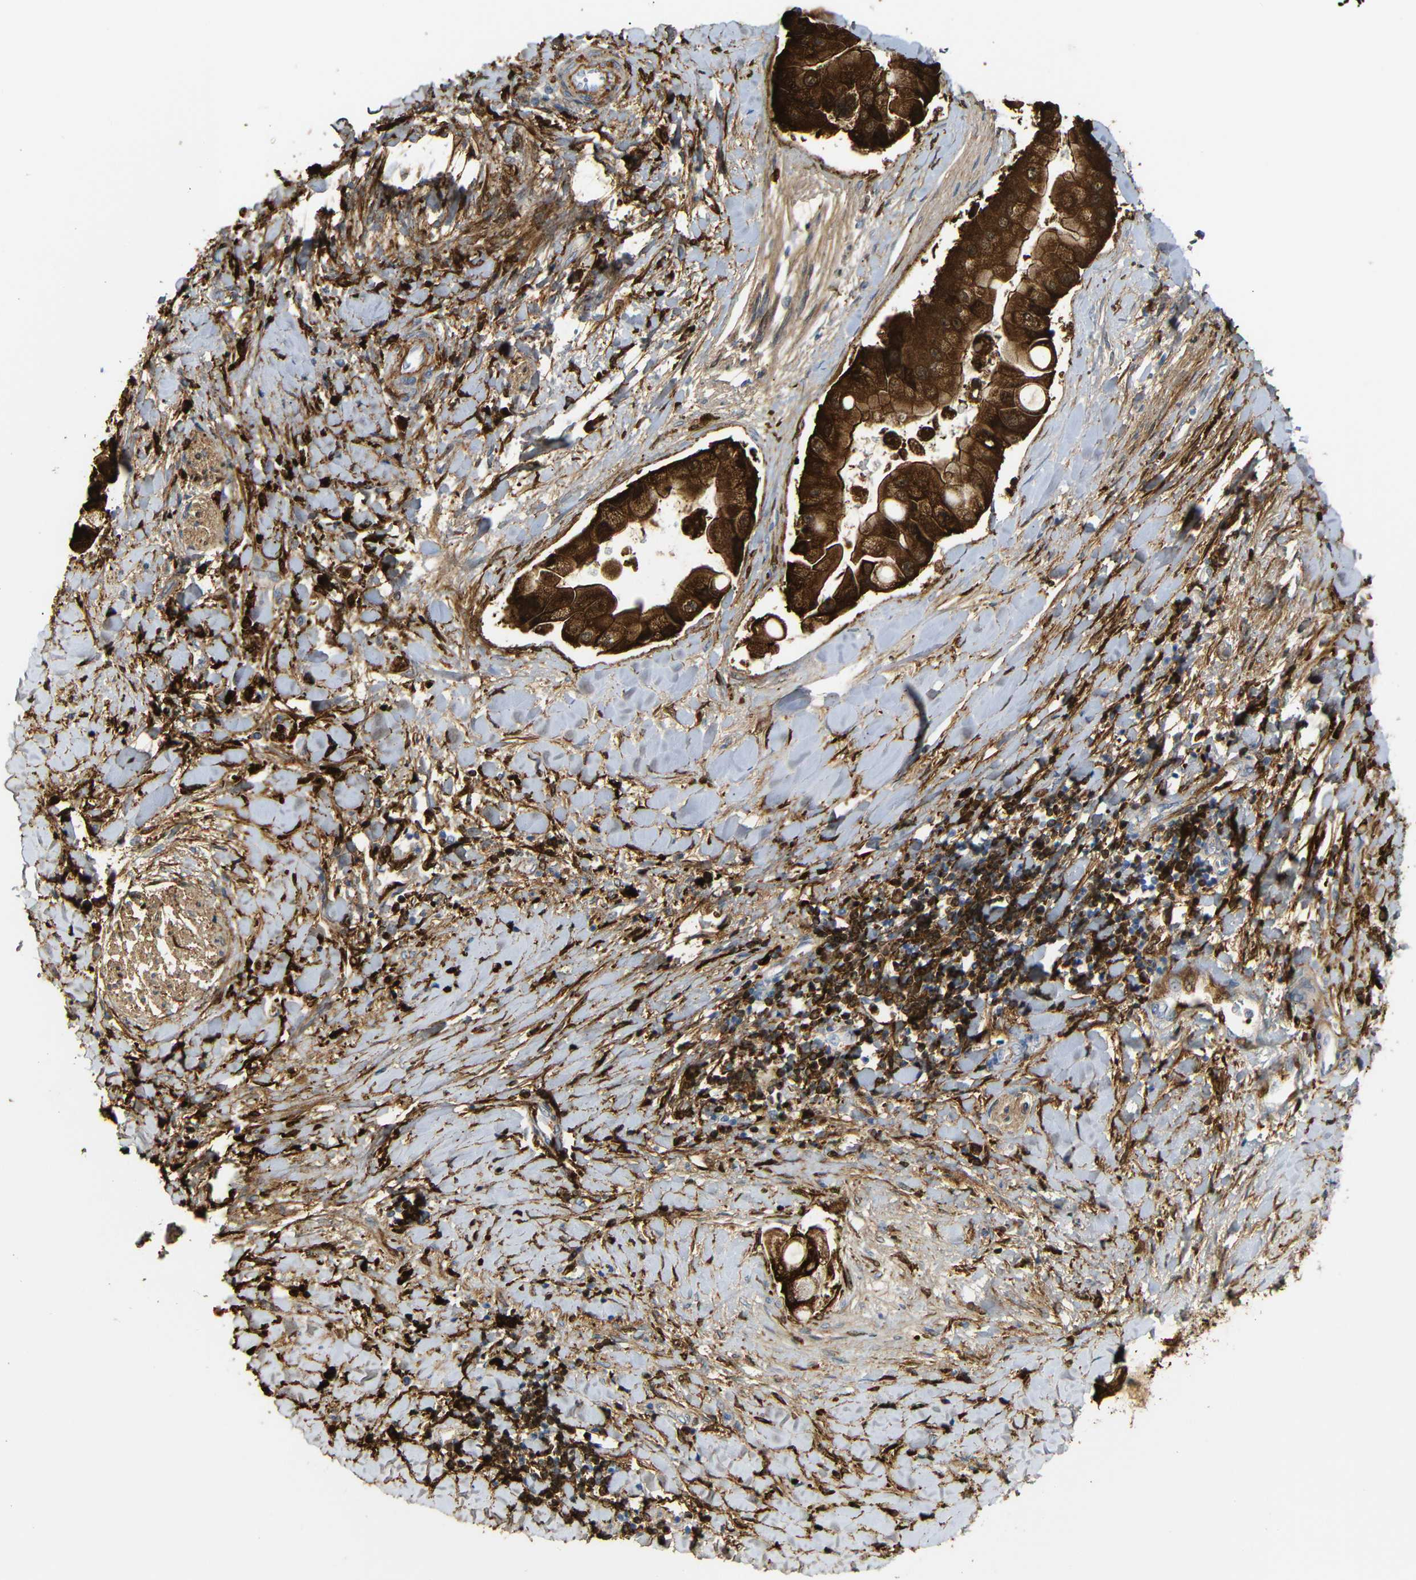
{"staining": {"intensity": "strong", "quantity": ">75%", "location": "cytoplasmic/membranous"}, "tissue": "liver cancer", "cell_type": "Tumor cells", "image_type": "cancer", "snomed": [{"axis": "morphology", "description": "Cholangiocarcinoma"}, {"axis": "topography", "description": "Liver"}], "caption": "This micrograph displays liver cancer stained with immunohistochemistry (IHC) to label a protein in brown. The cytoplasmic/membranous of tumor cells show strong positivity for the protein. Nuclei are counter-stained blue.", "gene": "MT1A", "patient": {"sex": "male", "age": 50}}